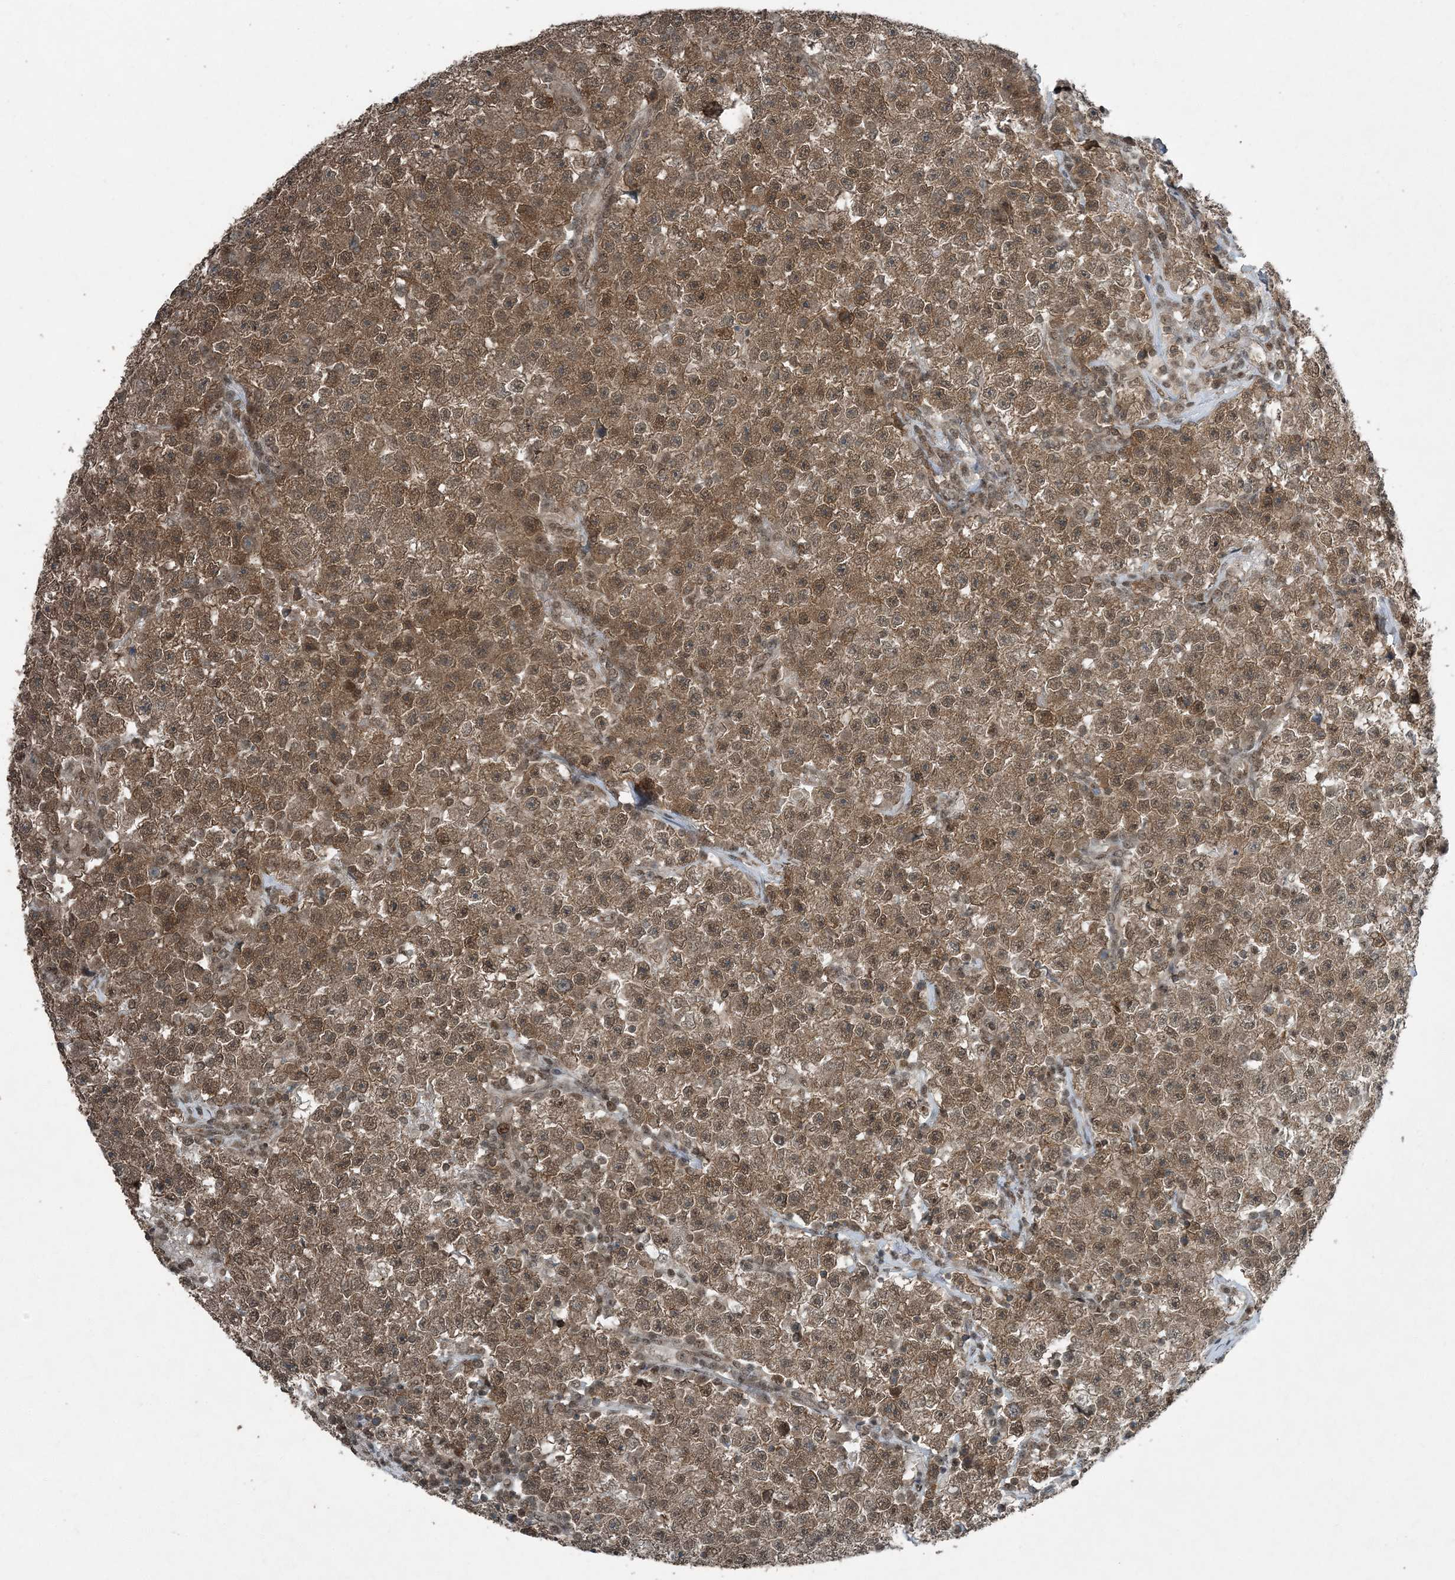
{"staining": {"intensity": "moderate", "quantity": ">75%", "location": "cytoplasmic/membranous,nuclear"}, "tissue": "testis cancer", "cell_type": "Tumor cells", "image_type": "cancer", "snomed": [{"axis": "morphology", "description": "Seminoma, NOS"}, {"axis": "topography", "description": "Testis"}], "caption": "This is a histology image of IHC staining of testis cancer, which shows moderate positivity in the cytoplasmic/membranous and nuclear of tumor cells.", "gene": "COPS7B", "patient": {"sex": "male", "age": 22}}